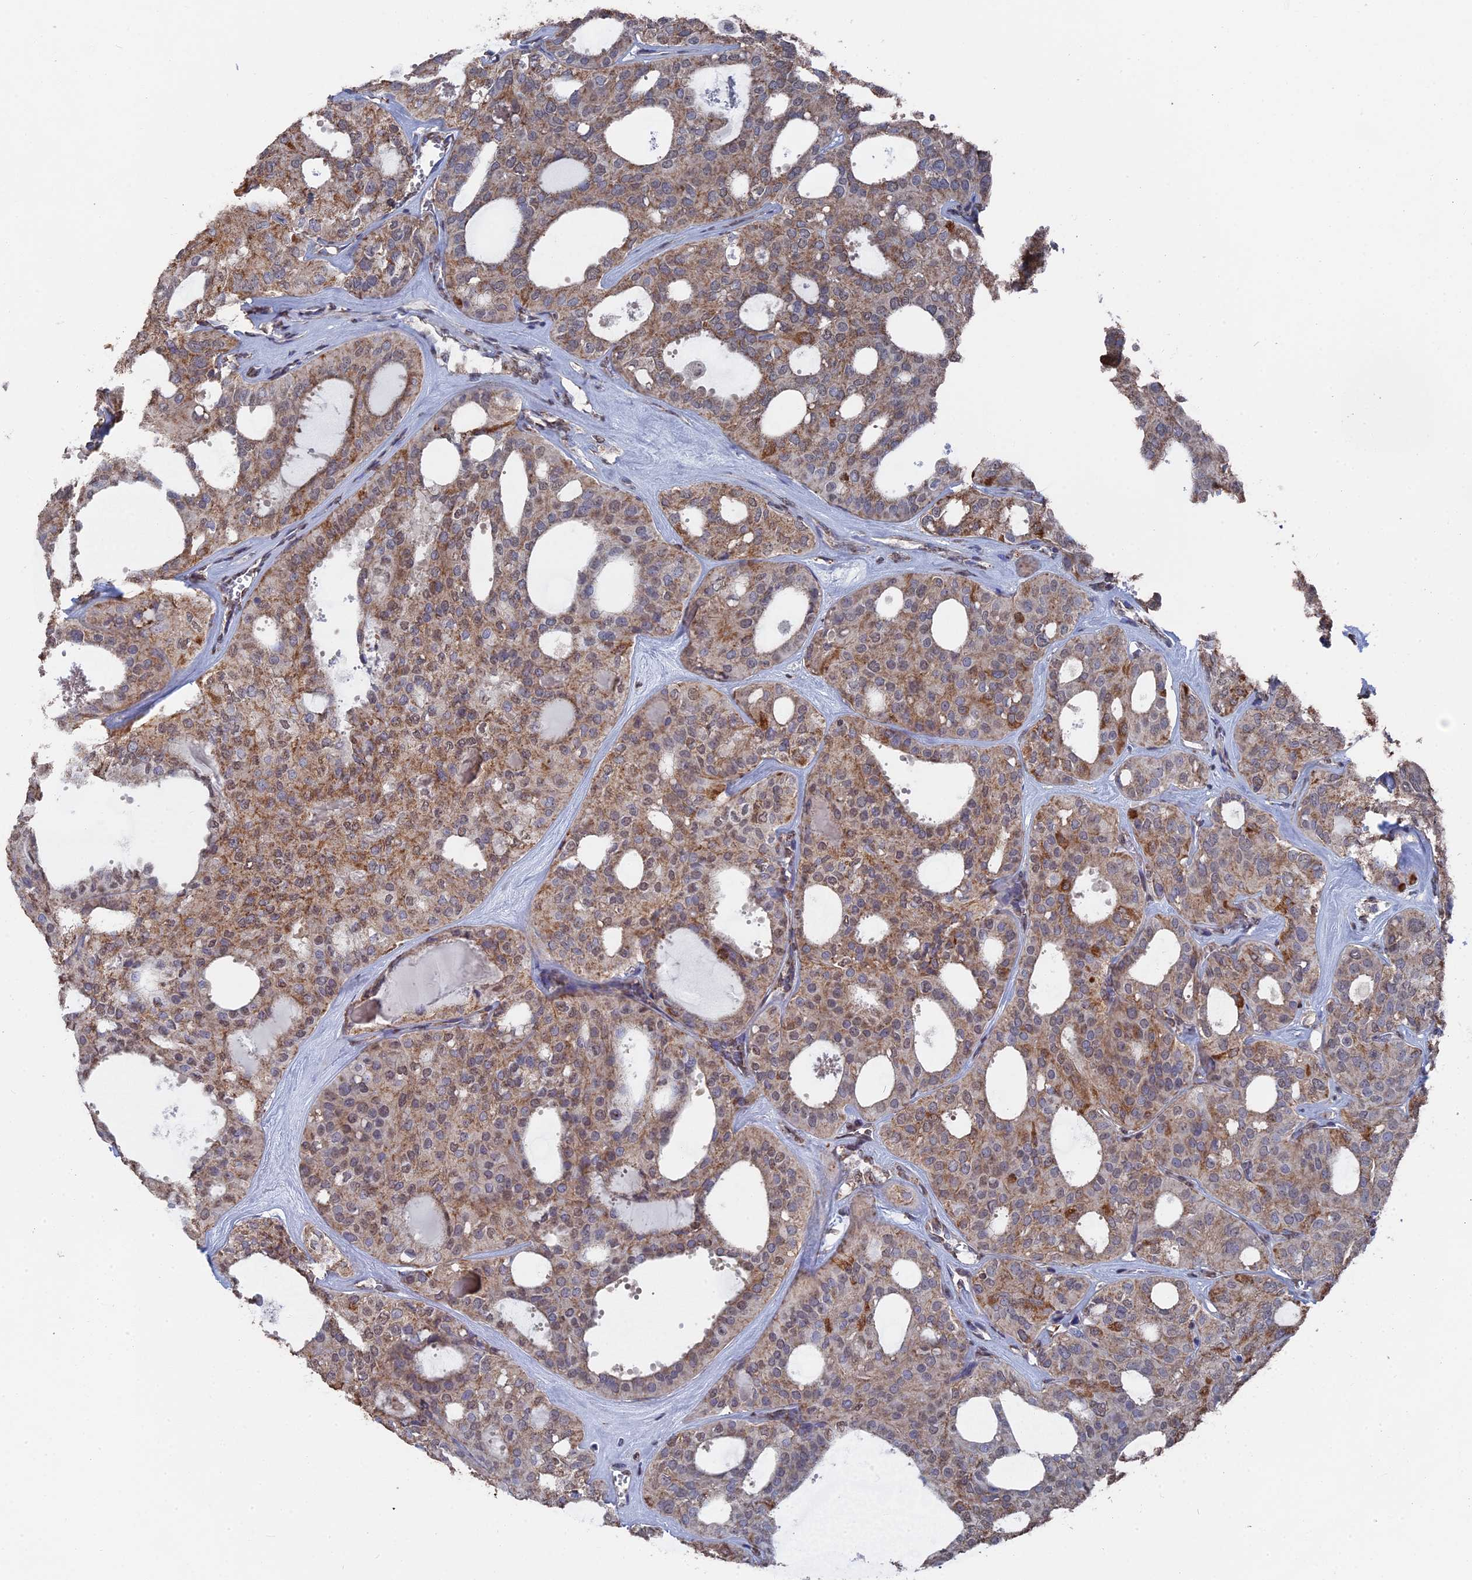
{"staining": {"intensity": "moderate", "quantity": ">75%", "location": "cytoplasmic/membranous"}, "tissue": "thyroid cancer", "cell_type": "Tumor cells", "image_type": "cancer", "snomed": [{"axis": "morphology", "description": "Follicular adenoma carcinoma, NOS"}, {"axis": "topography", "description": "Thyroid gland"}], "caption": "Thyroid cancer stained for a protein (brown) exhibits moderate cytoplasmic/membranous positive expression in approximately >75% of tumor cells.", "gene": "SMG9", "patient": {"sex": "male", "age": 75}}